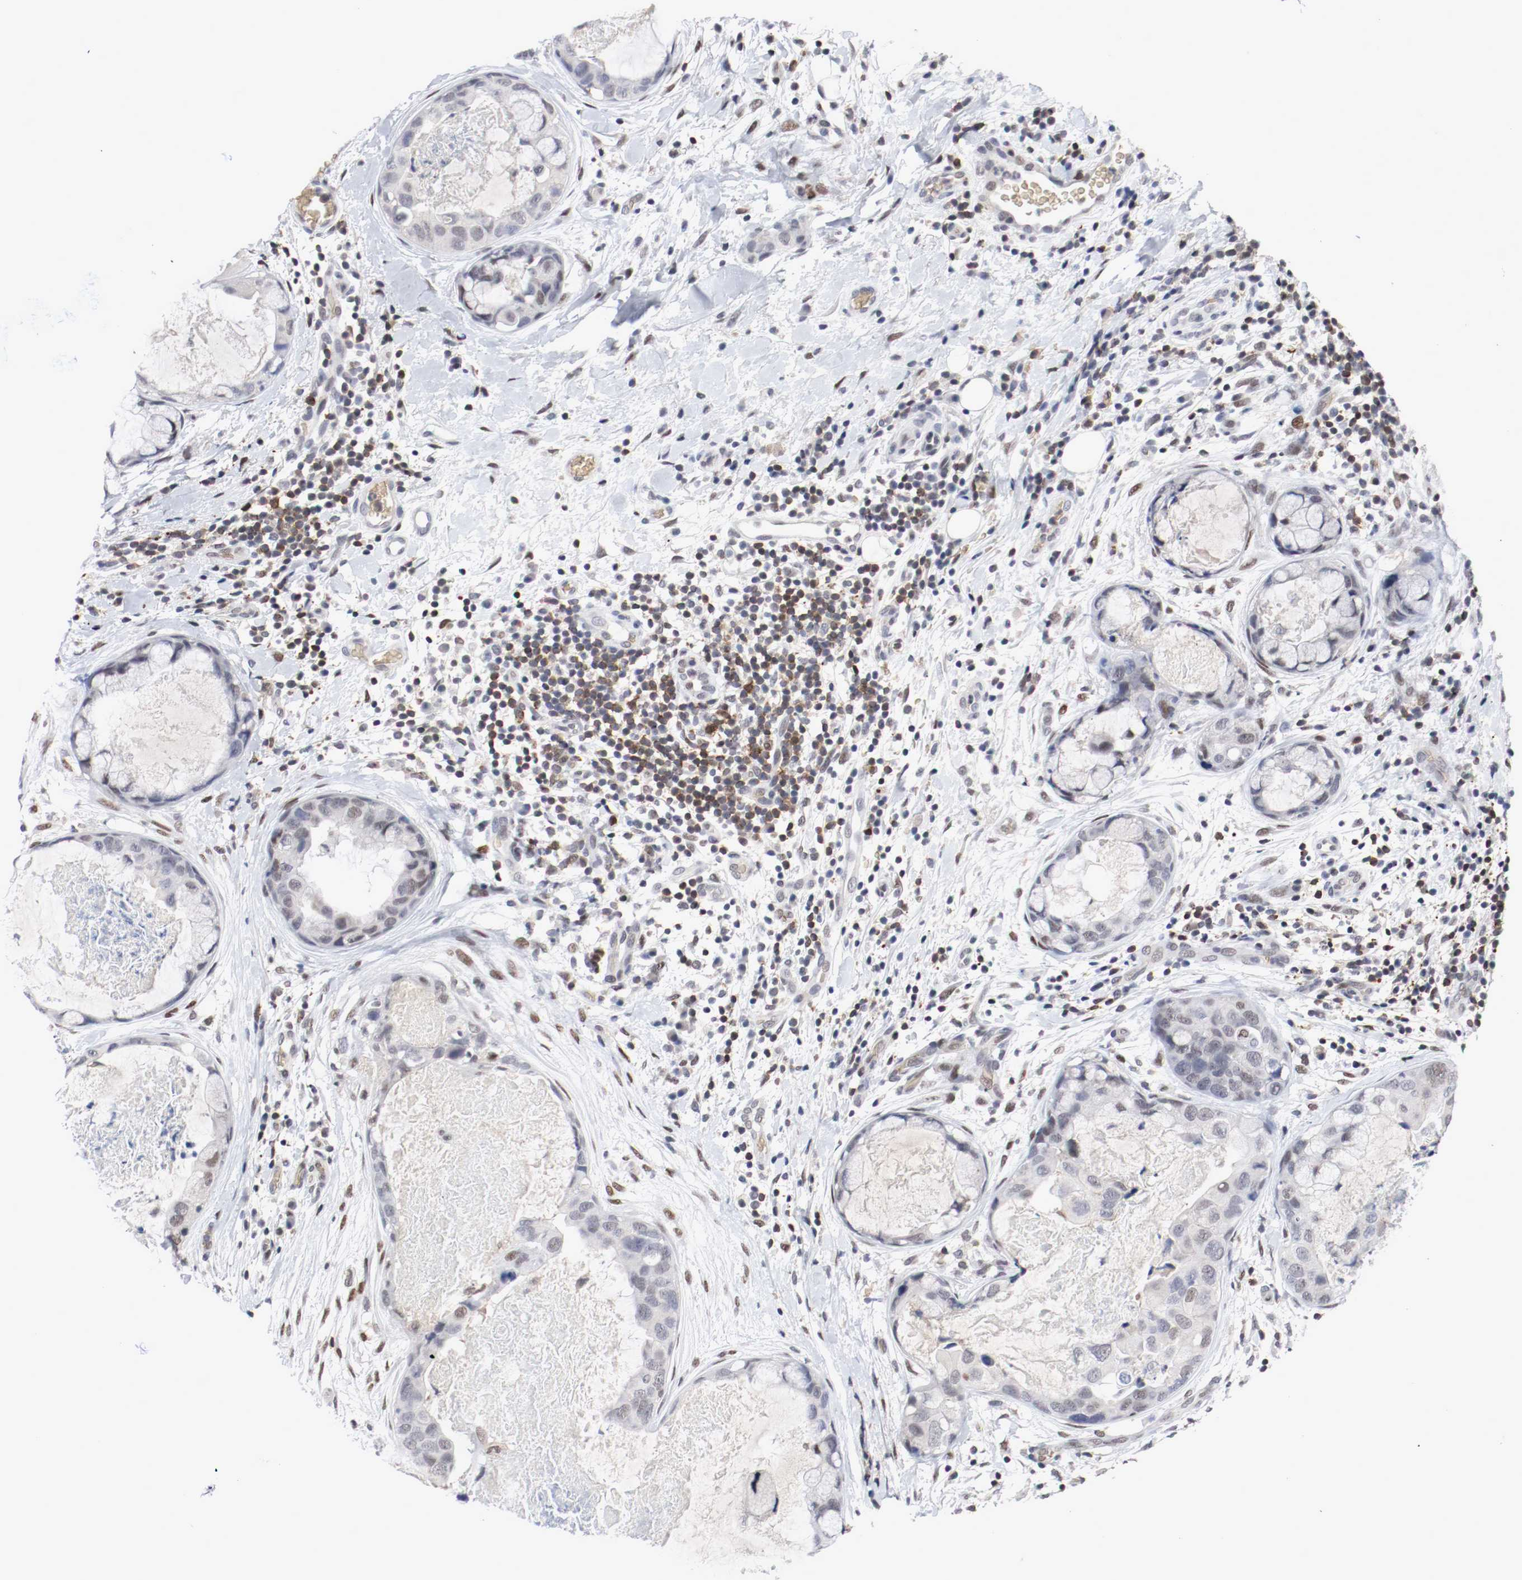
{"staining": {"intensity": "negative", "quantity": "none", "location": "none"}, "tissue": "breast cancer", "cell_type": "Tumor cells", "image_type": "cancer", "snomed": [{"axis": "morphology", "description": "Duct carcinoma"}, {"axis": "topography", "description": "Breast"}], "caption": "DAB (3,3'-diaminobenzidine) immunohistochemical staining of human intraductal carcinoma (breast) demonstrates no significant staining in tumor cells. (Brightfield microscopy of DAB immunohistochemistry at high magnification).", "gene": "JUND", "patient": {"sex": "female", "age": 40}}